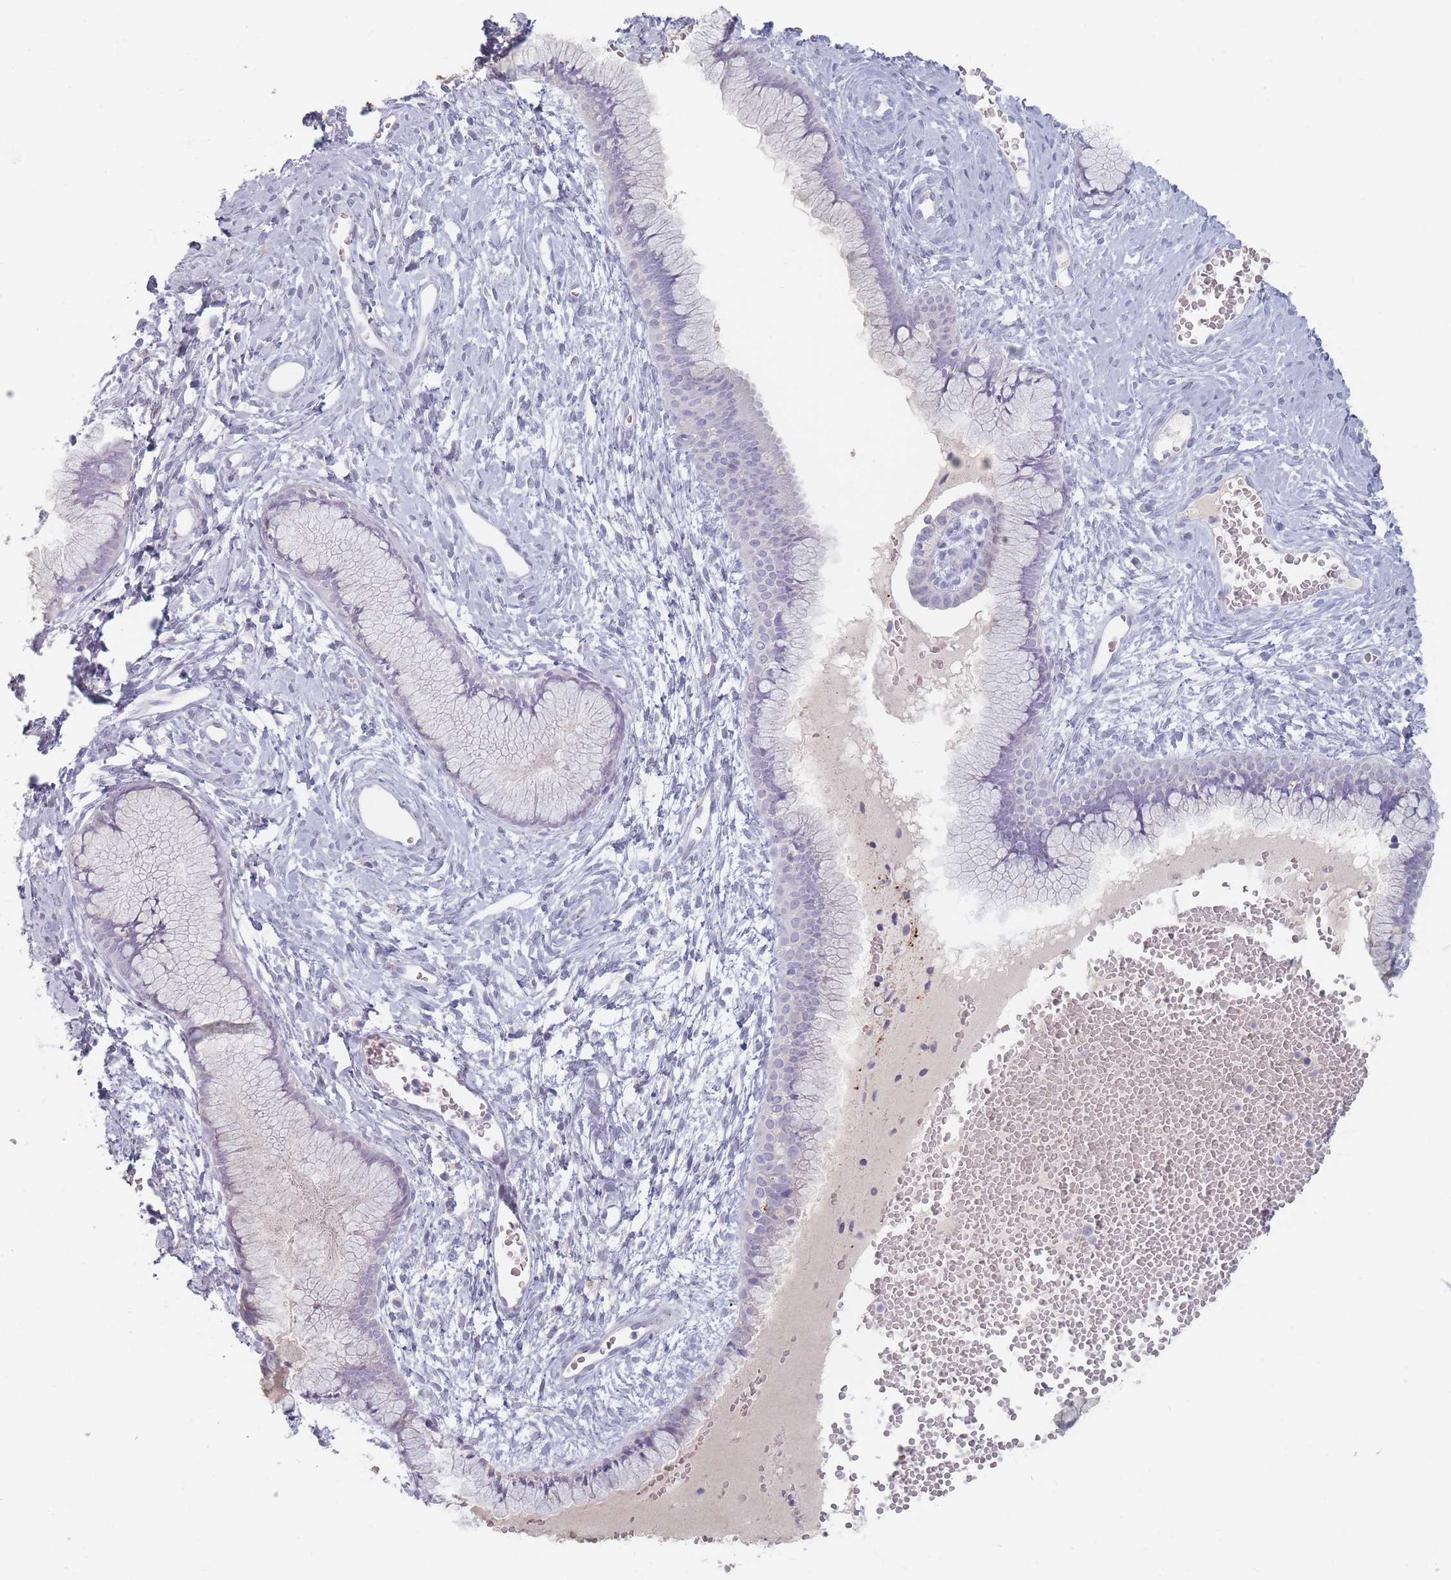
{"staining": {"intensity": "negative", "quantity": "none", "location": "none"}, "tissue": "cervix", "cell_type": "Glandular cells", "image_type": "normal", "snomed": [{"axis": "morphology", "description": "Normal tissue, NOS"}, {"axis": "topography", "description": "Cervix"}], "caption": "DAB immunohistochemical staining of benign human cervix reveals no significant positivity in glandular cells.", "gene": "HELZ2", "patient": {"sex": "female", "age": 42}}